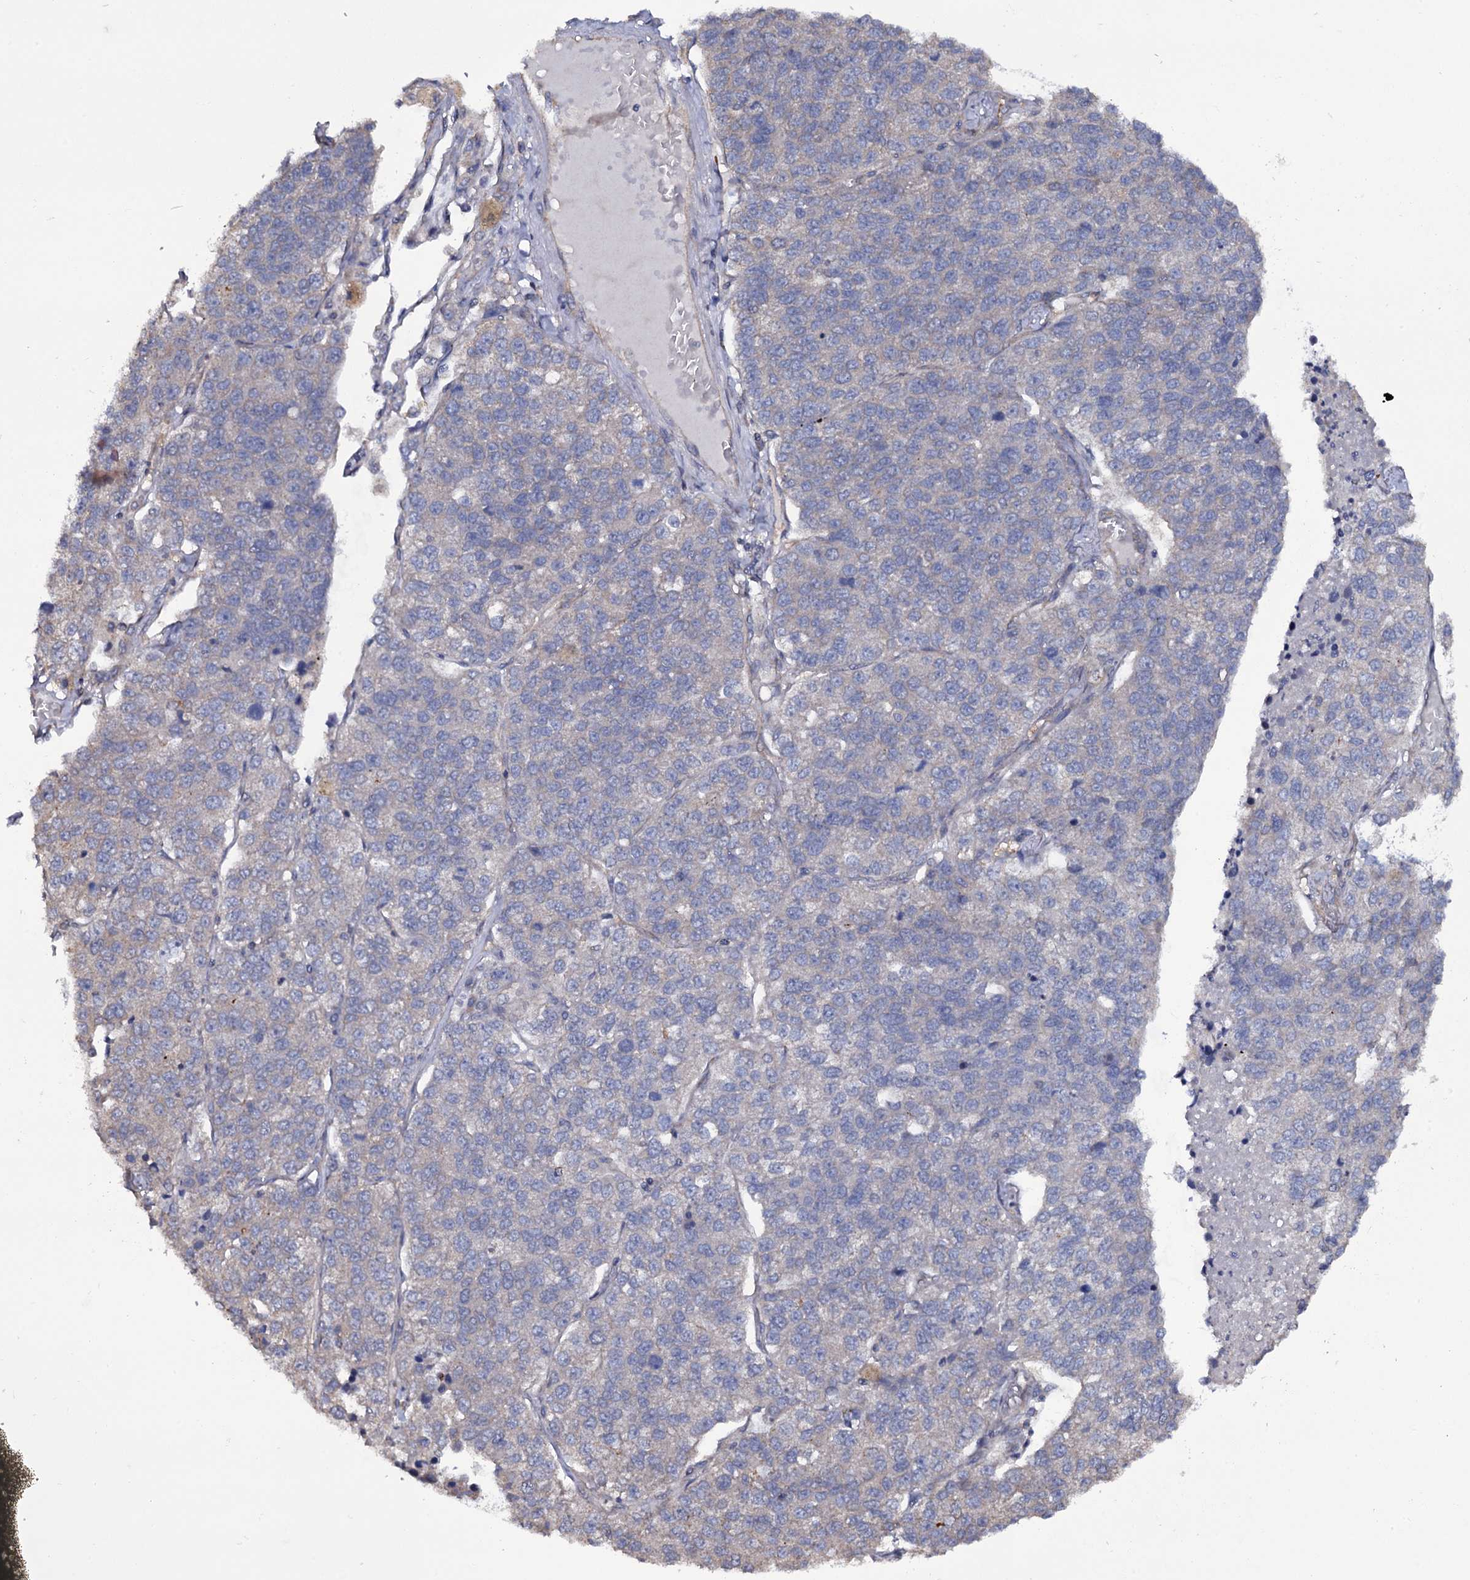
{"staining": {"intensity": "negative", "quantity": "none", "location": "none"}, "tissue": "lung cancer", "cell_type": "Tumor cells", "image_type": "cancer", "snomed": [{"axis": "morphology", "description": "Adenocarcinoma, NOS"}, {"axis": "topography", "description": "Lung"}], "caption": "This is a histopathology image of immunohistochemistry (IHC) staining of lung adenocarcinoma, which shows no positivity in tumor cells.", "gene": "TTC23", "patient": {"sex": "male", "age": 49}}